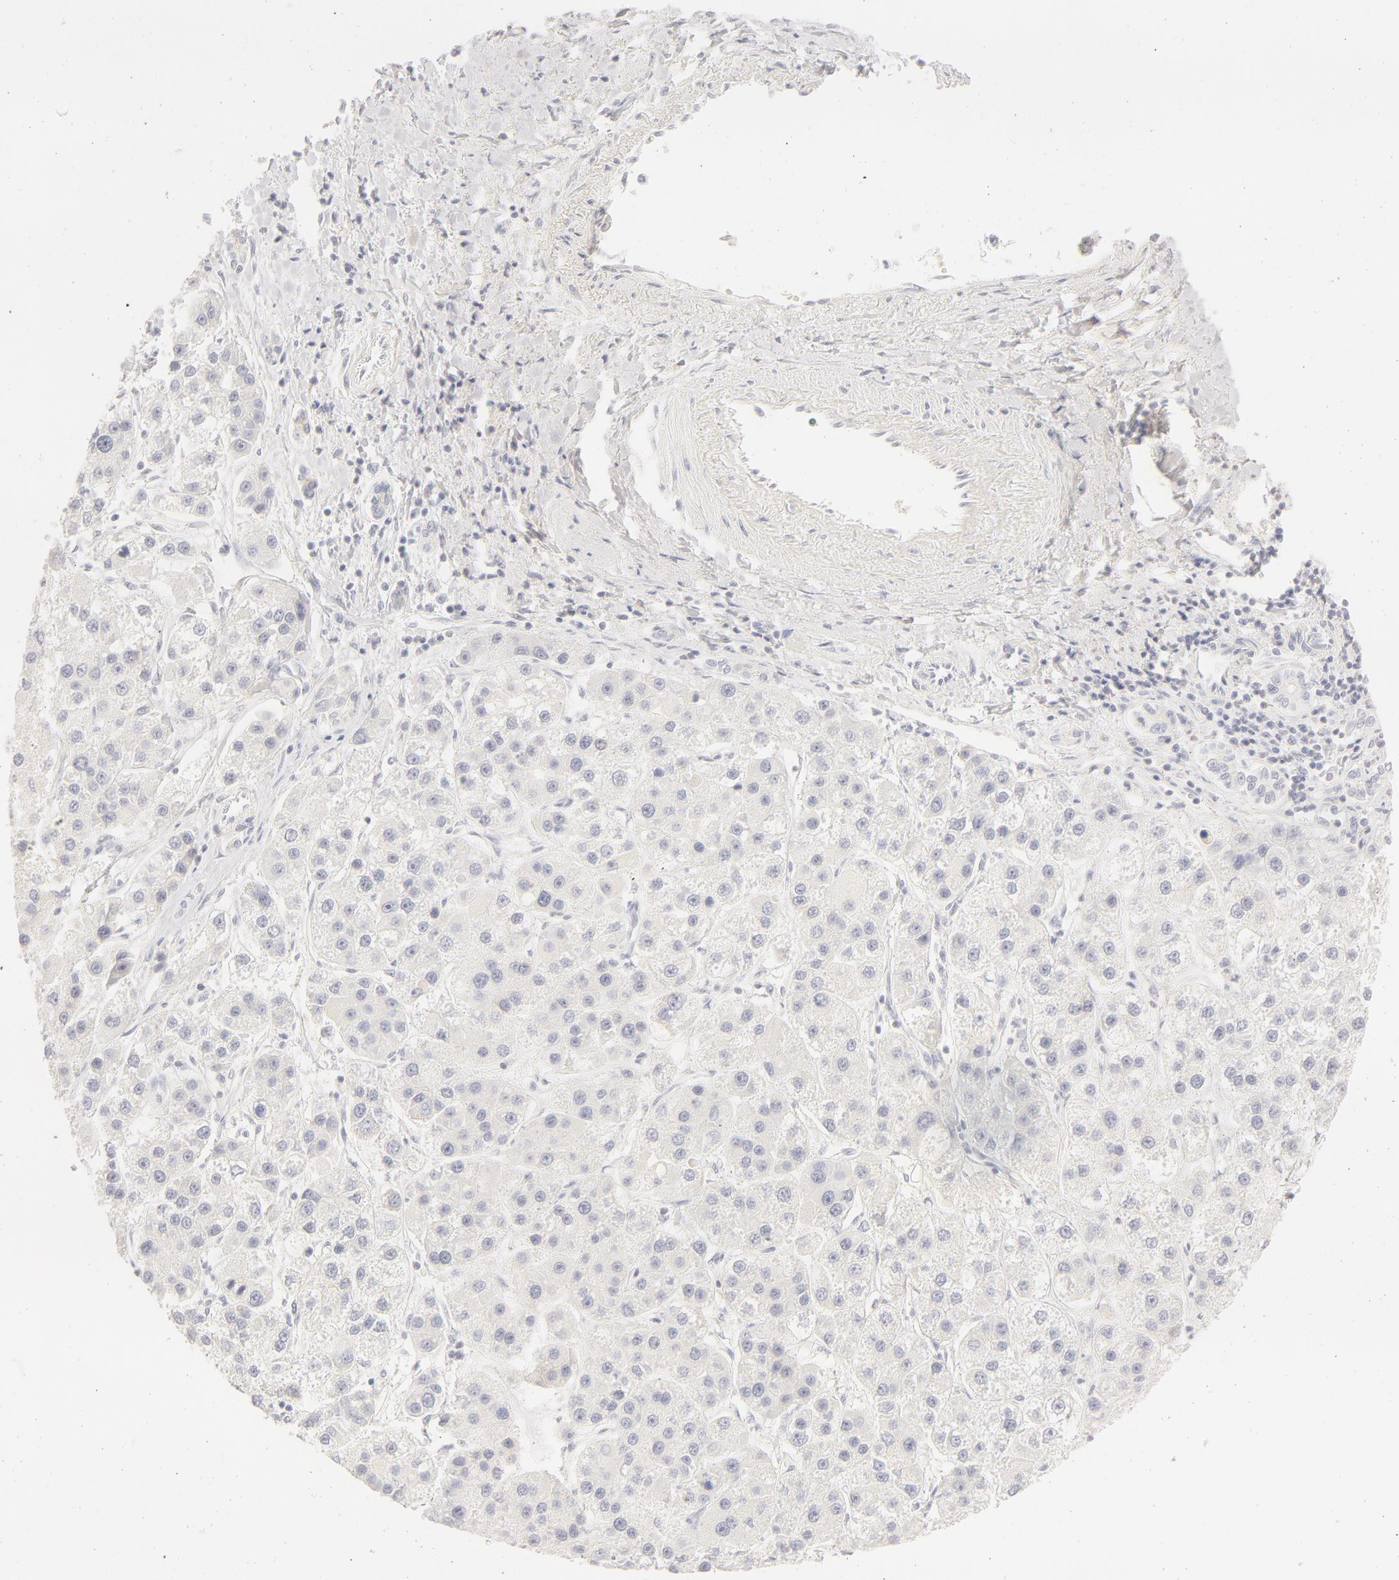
{"staining": {"intensity": "negative", "quantity": "none", "location": "none"}, "tissue": "liver cancer", "cell_type": "Tumor cells", "image_type": "cancer", "snomed": [{"axis": "morphology", "description": "Carcinoma, Hepatocellular, NOS"}, {"axis": "topography", "description": "Liver"}], "caption": "The micrograph shows no staining of tumor cells in liver cancer (hepatocellular carcinoma).", "gene": "LGALS7B", "patient": {"sex": "female", "age": 85}}